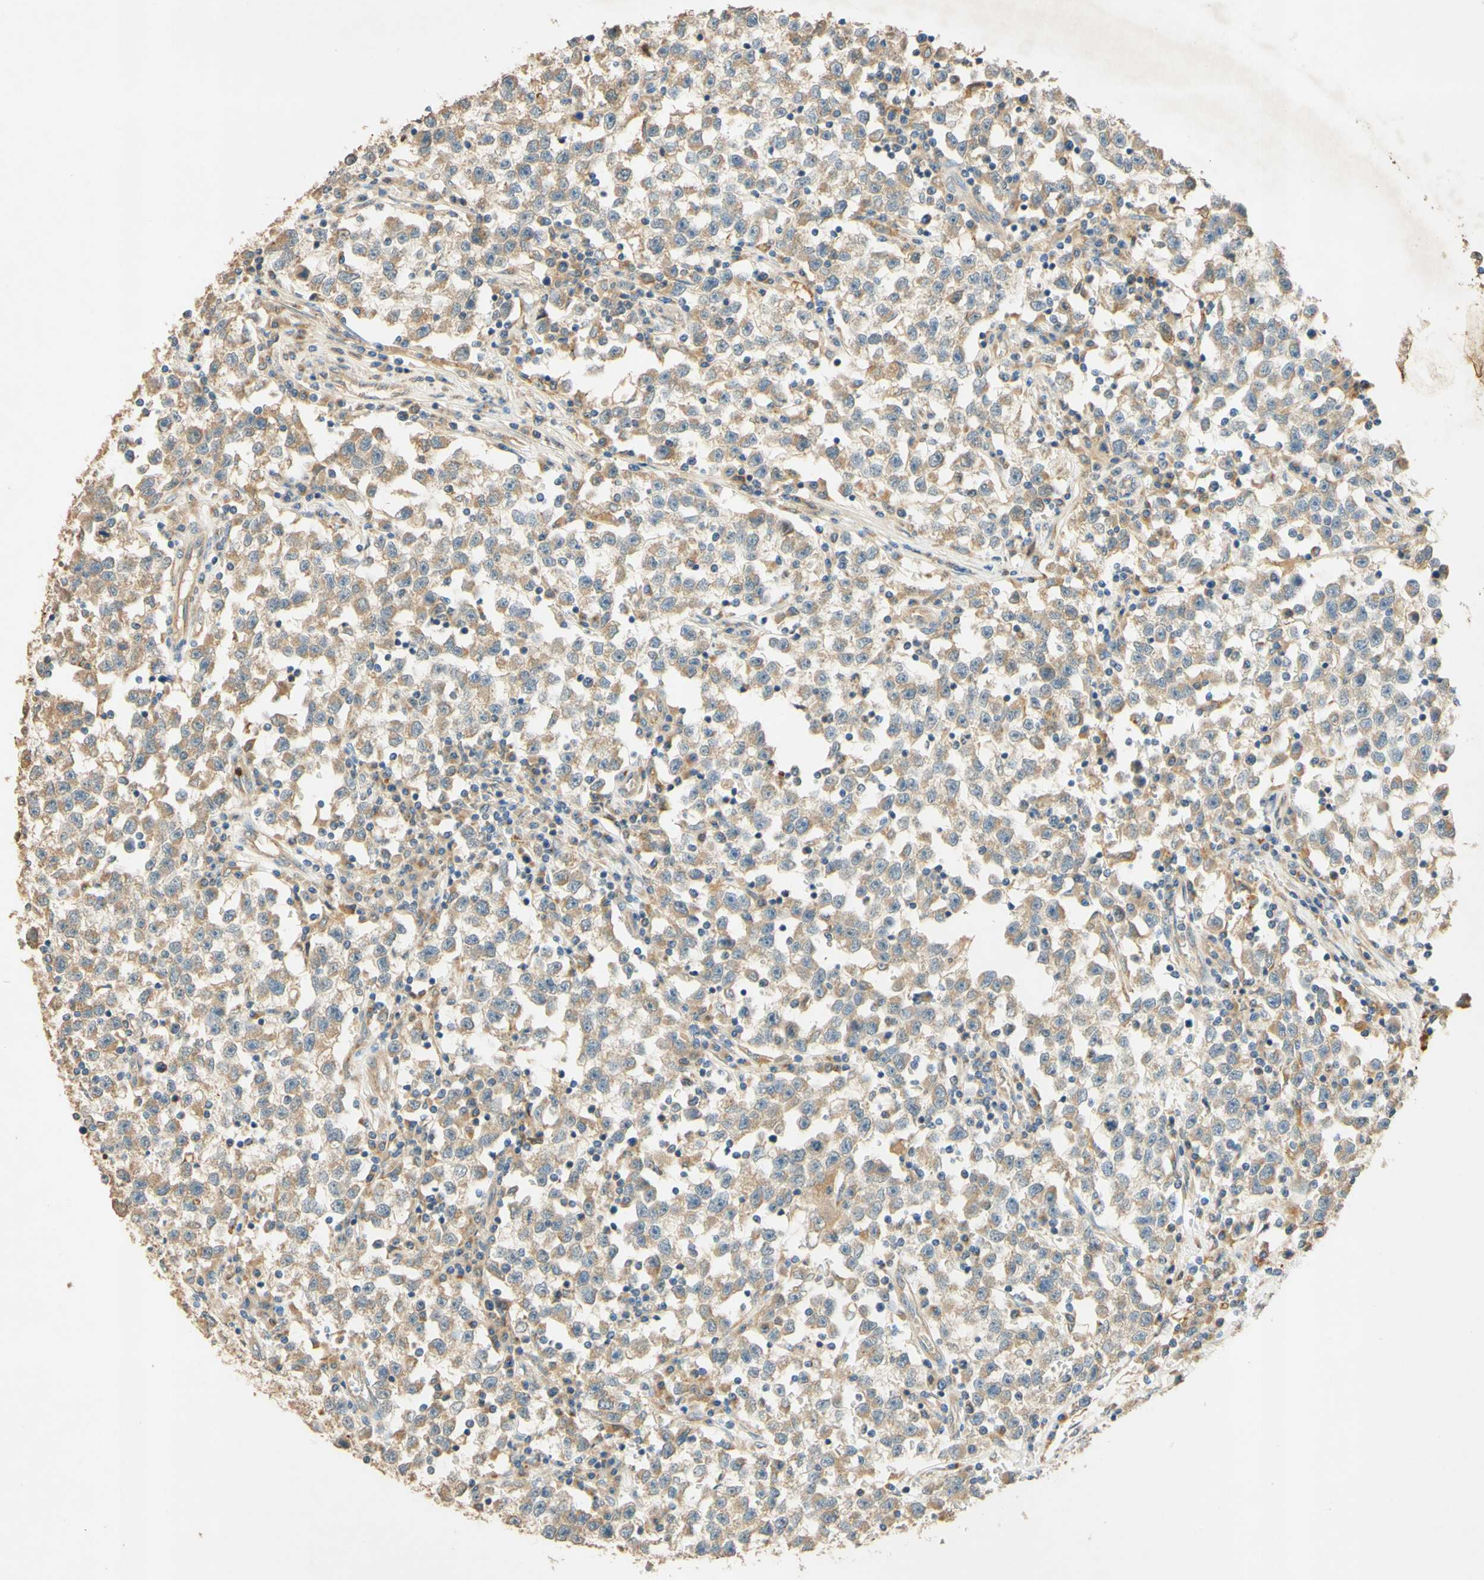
{"staining": {"intensity": "moderate", "quantity": ">75%", "location": "cytoplasmic/membranous"}, "tissue": "testis cancer", "cell_type": "Tumor cells", "image_type": "cancer", "snomed": [{"axis": "morphology", "description": "Seminoma, NOS"}, {"axis": "topography", "description": "Testis"}], "caption": "This is an image of IHC staining of seminoma (testis), which shows moderate expression in the cytoplasmic/membranous of tumor cells.", "gene": "ENTREP2", "patient": {"sex": "male", "age": 22}}